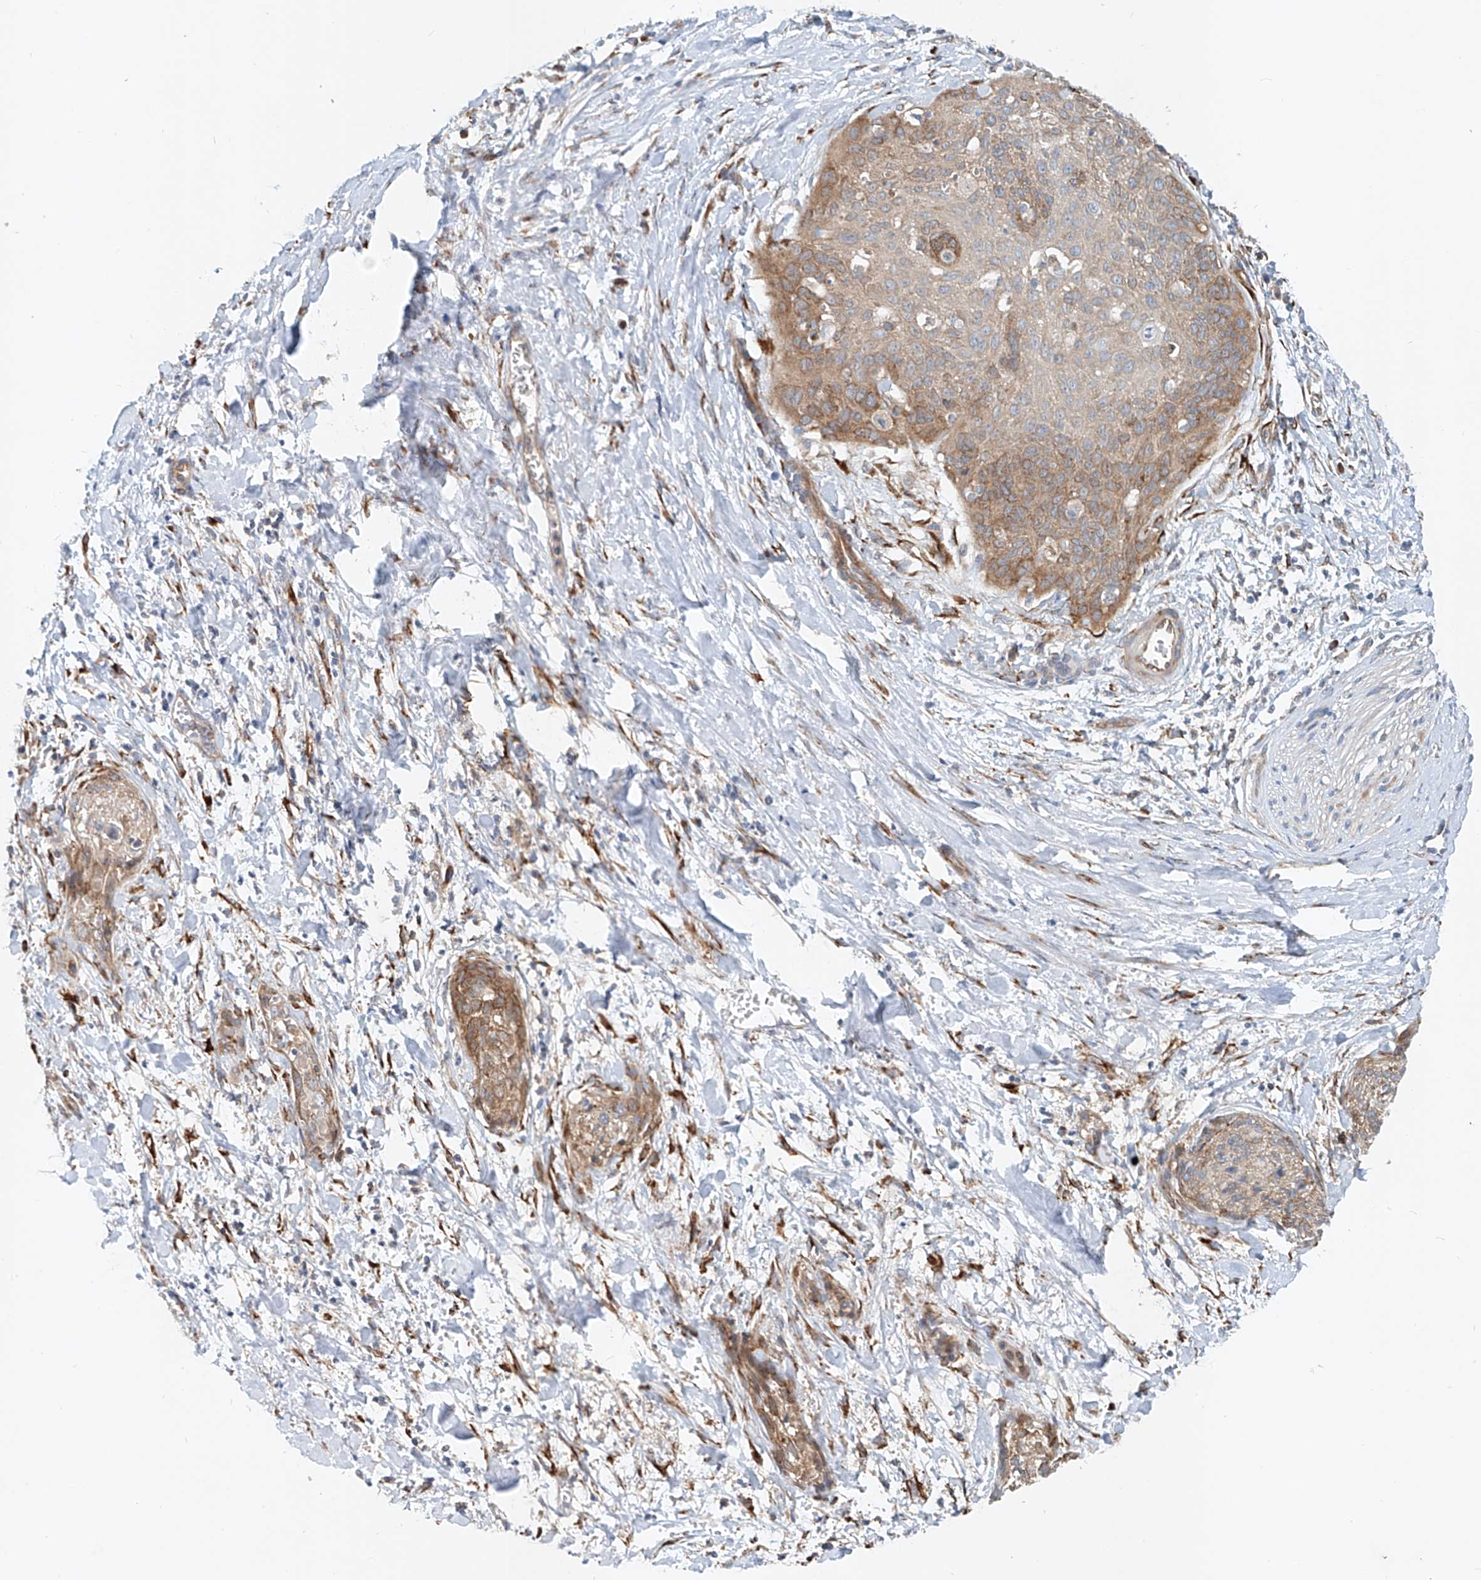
{"staining": {"intensity": "moderate", "quantity": ">75%", "location": "cytoplasmic/membranous"}, "tissue": "cervical cancer", "cell_type": "Tumor cells", "image_type": "cancer", "snomed": [{"axis": "morphology", "description": "Squamous cell carcinoma, NOS"}, {"axis": "topography", "description": "Cervix"}], "caption": "Human squamous cell carcinoma (cervical) stained with a protein marker reveals moderate staining in tumor cells.", "gene": "SNAP29", "patient": {"sex": "female", "age": 55}}